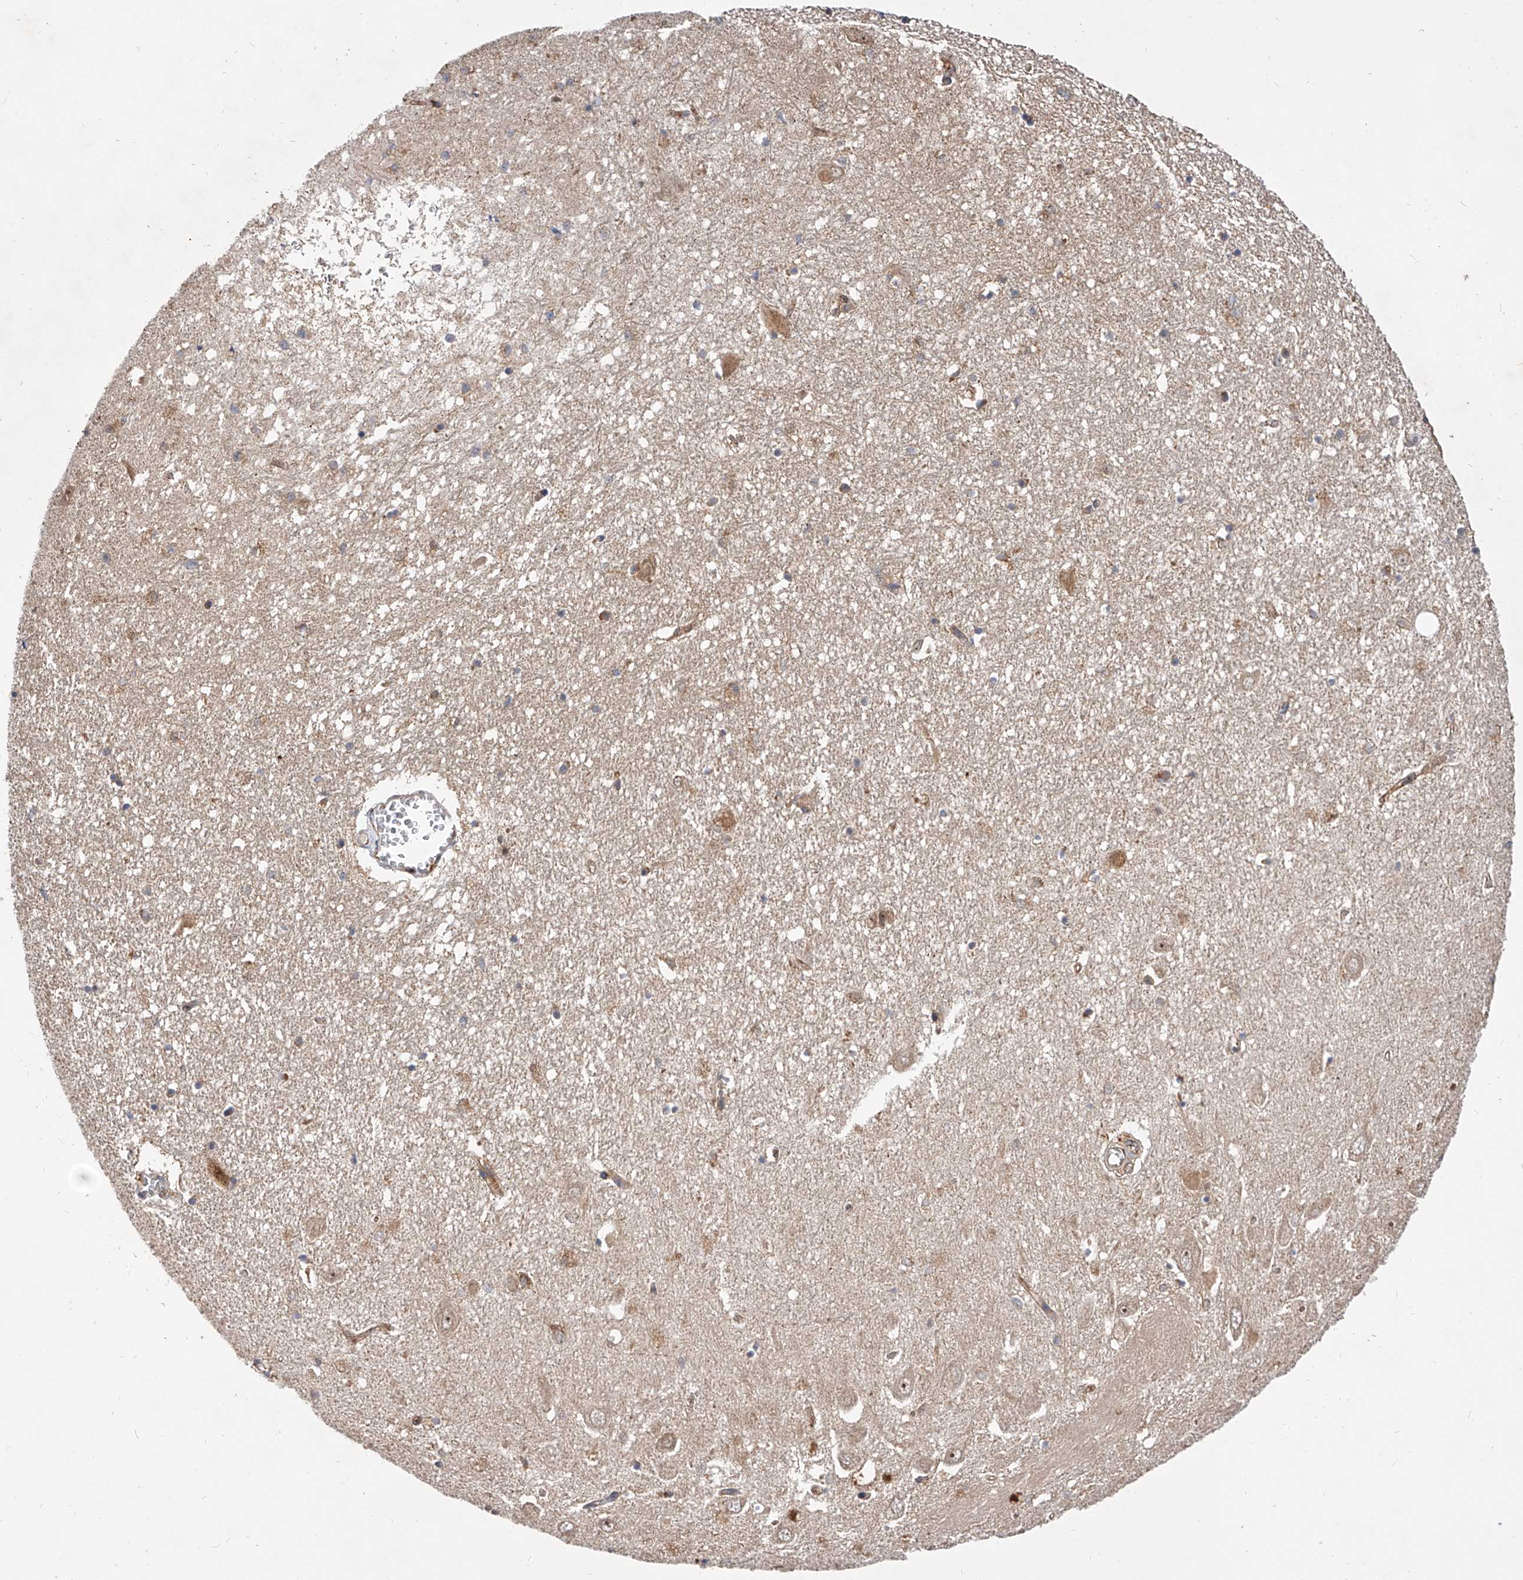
{"staining": {"intensity": "weak", "quantity": "25%-75%", "location": "cytoplasmic/membranous"}, "tissue": "hippocampus", "cell_type": "Glial cells", "image_type": "normal", "snomed": [{"axis": "morphology", "description": "Normal tissue, NOS"}, {"axis": "topography", "description": "Hippocampus"}], "caption": "Glial cells demonstrate low levels of weak cytoplasmic/membranous positivity in about 25%-75% of cells in normal human hippocampus. The staining was performed using DAB to visualize the protein expression in brown, while the nuclei were stained in blue with hematoxylin (Magnification: 20x).", "gene": "CFAP410", "patient": {"sex": "female", "age": 64}}